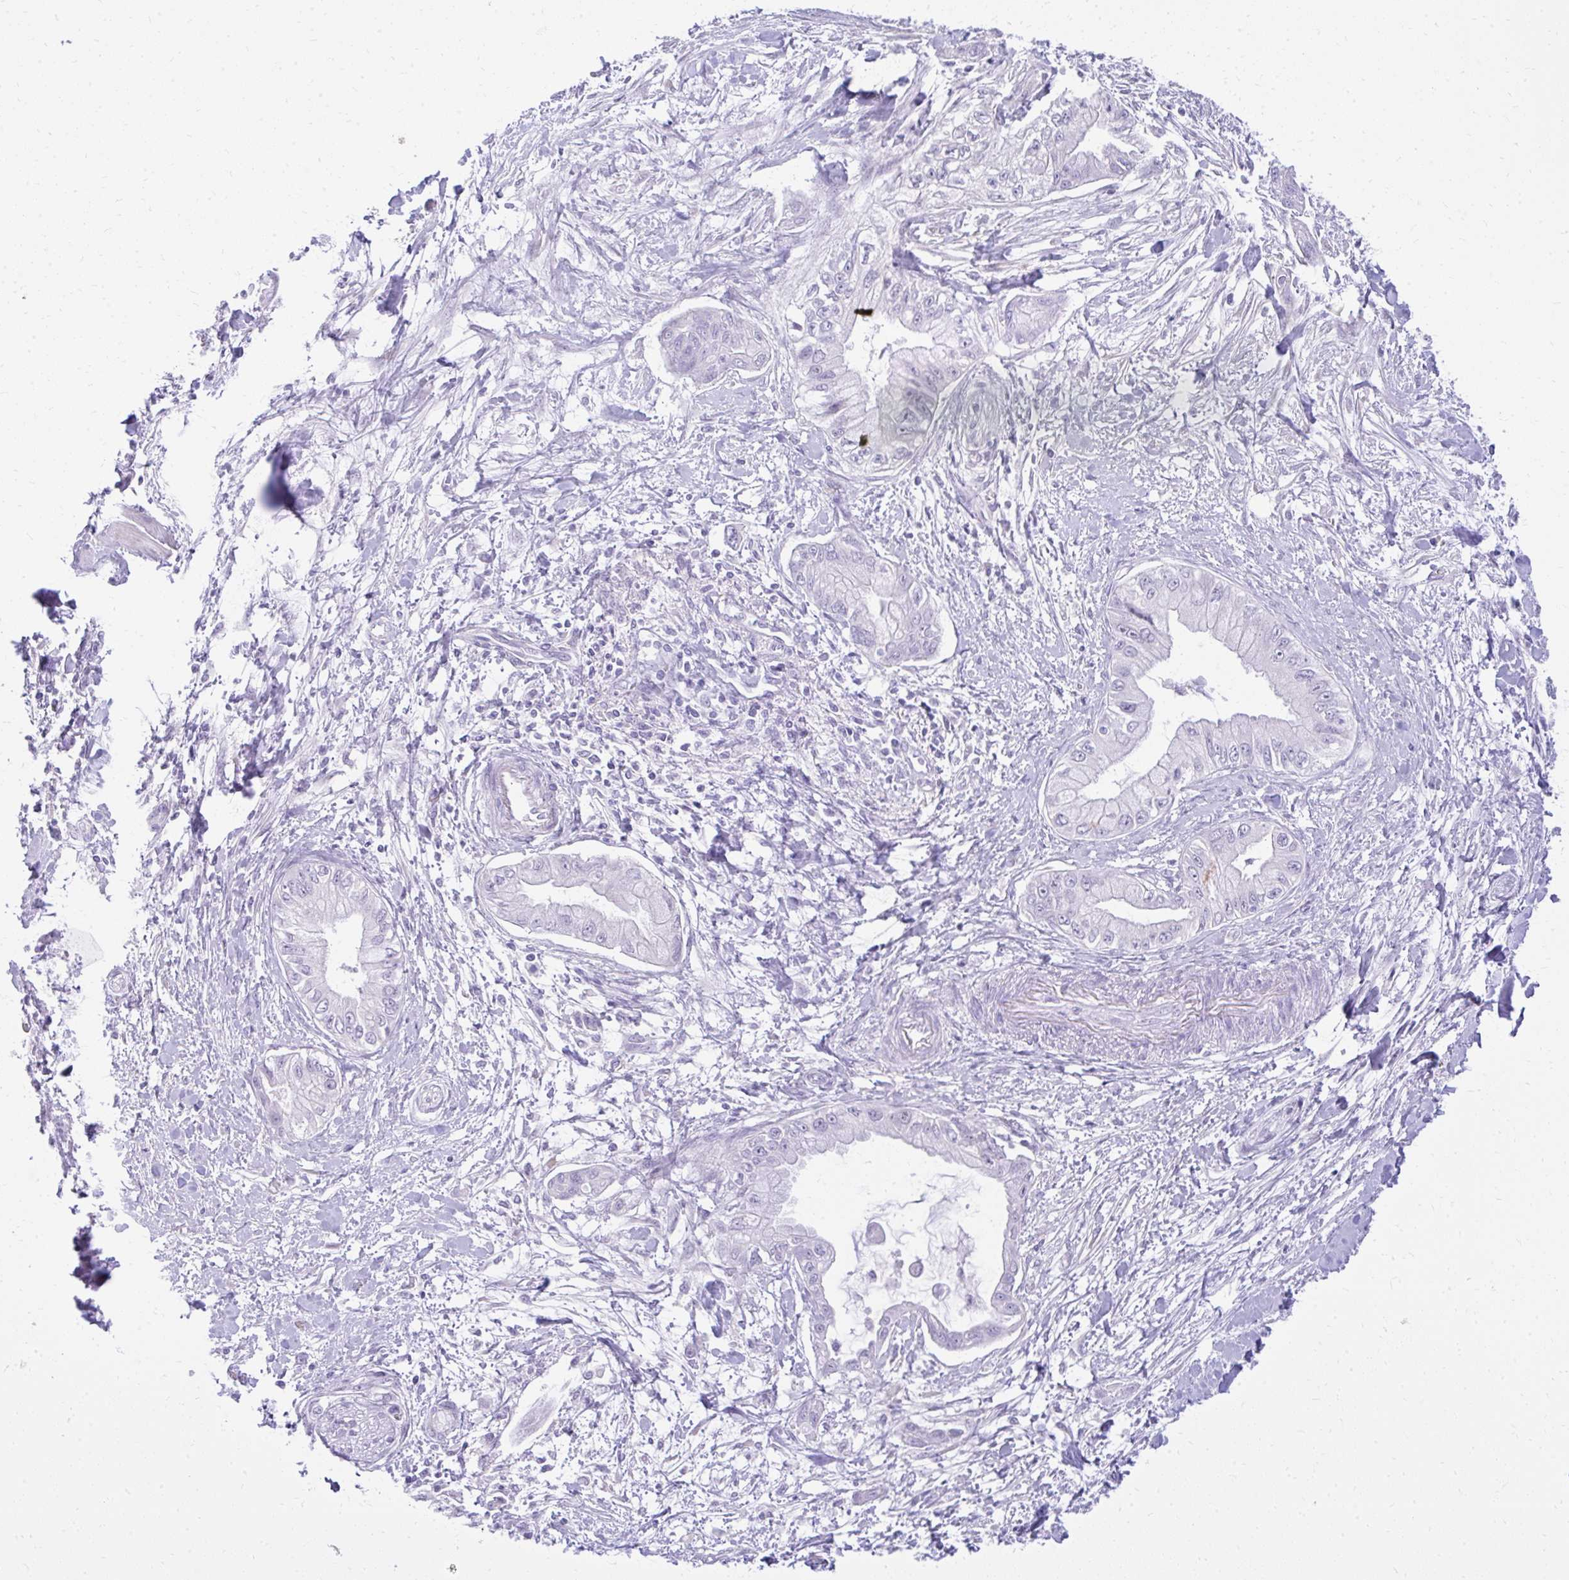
{"staining": {"intensity": "negative", "quantity": "none", "location": "none"}, "tissue": "pancreatic cancer", "cell_type": "Tumor cells", "image_type": "cancer", "snomed": [{"axis": "morphology", "description": "Adenocarcinoma, NOS"}, {"axis": "topography", "description": "Pancreas"}], "caption": "Immunohistochemical staining of human adenocarcinoma (pancreatic) shows no significant expression in tumor cells.", "gene": "PRAP1", "patient": {"sex": "male", "age": 48}}